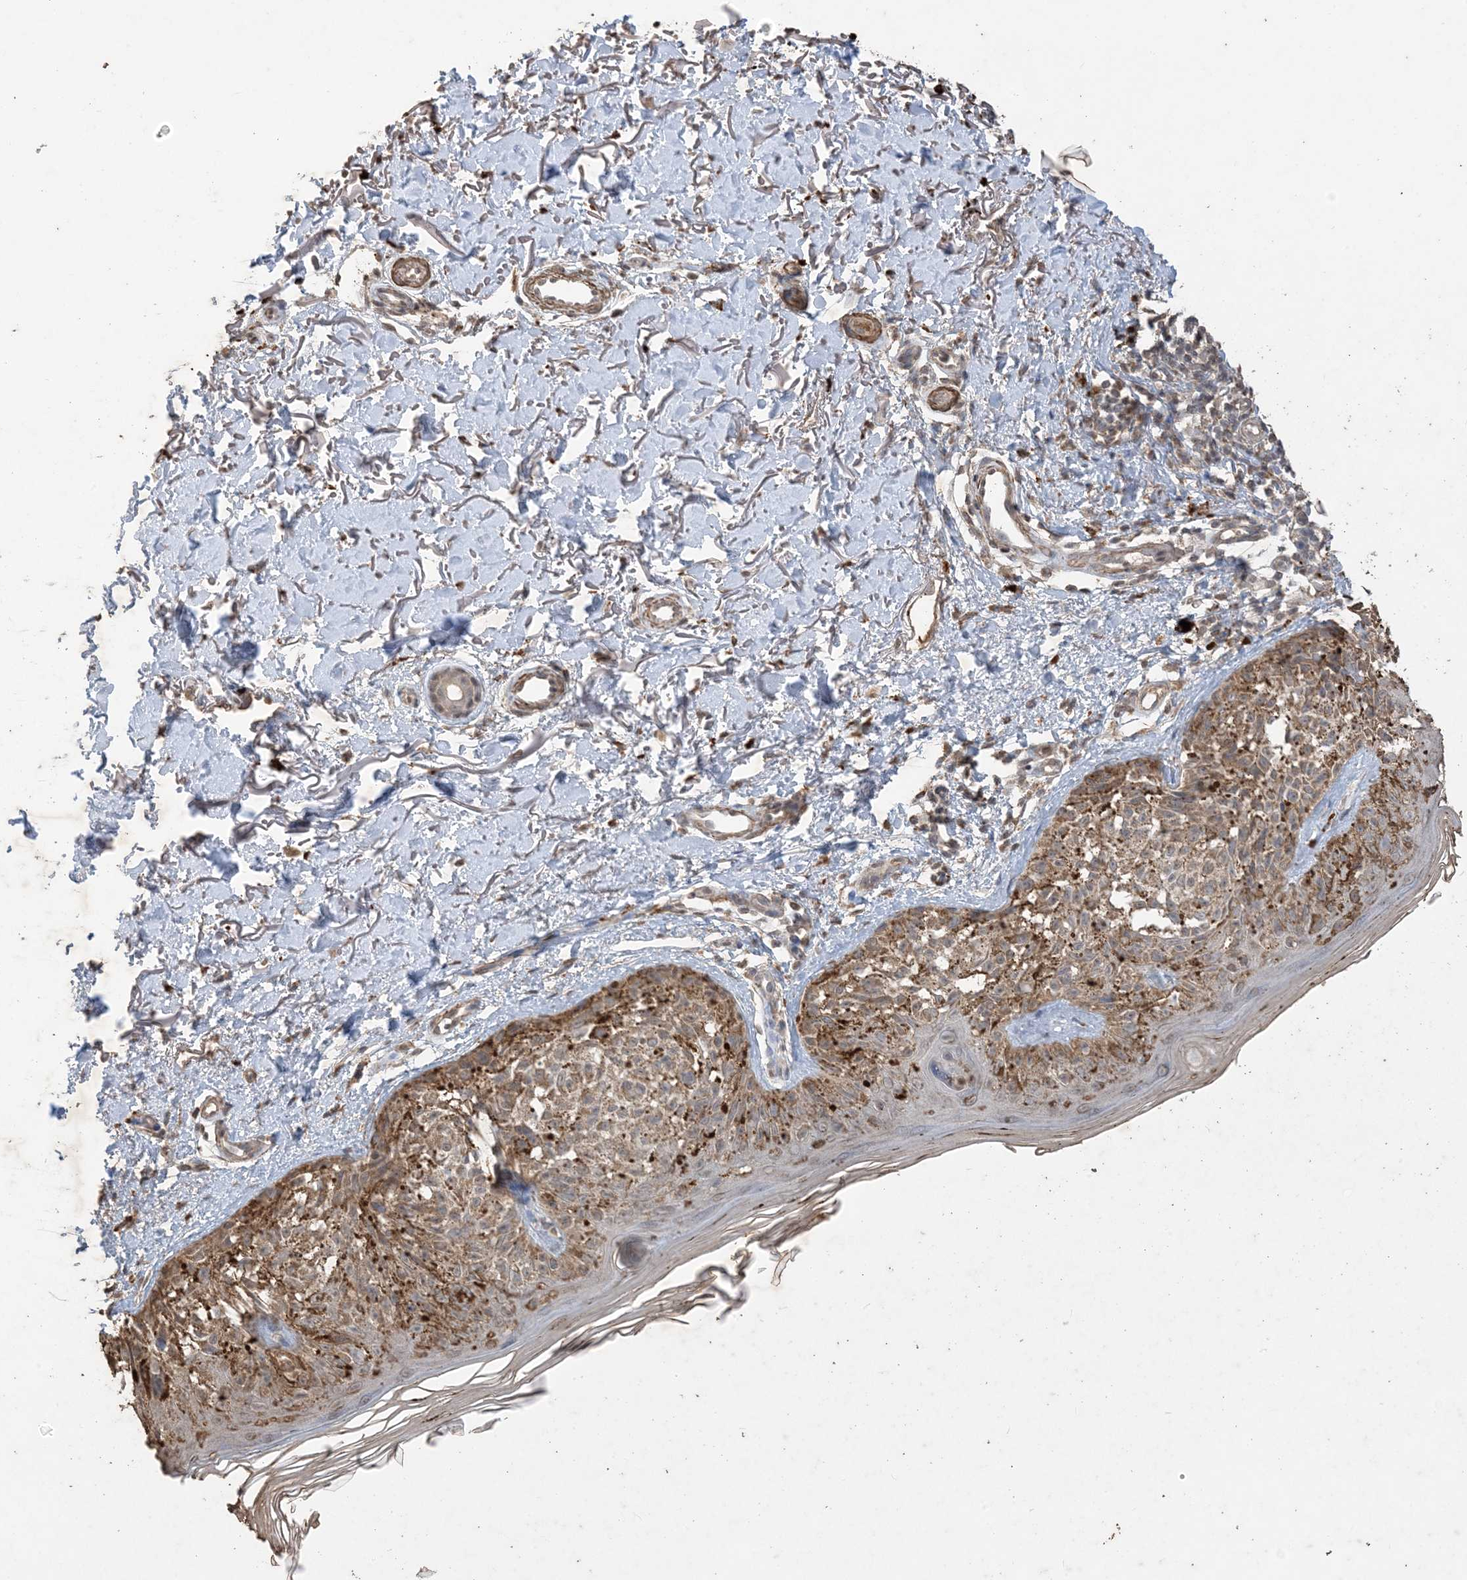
{"staining": {"intensity": "moderate", "quantity": ">75%", "location": "cytoplasmic/membranous"}, "tissue": "melanoma", "cell_type": "Tumor cells", "image_type": "cancer", "snomed": [{"axis": "morphology", "description": "Malignant melanoma, NOS"}, {"axis": "topography", "description": "Skin"}], "caption": "Malignant melanoma stained for a protein exhibits moderate cytoplasmic/membranous positivity in tumor cells. (Brightfield microscopy of DAB IHC at high magnification).", "gene": "HPS4", "patient": {"sex": "female", "age": 50}}